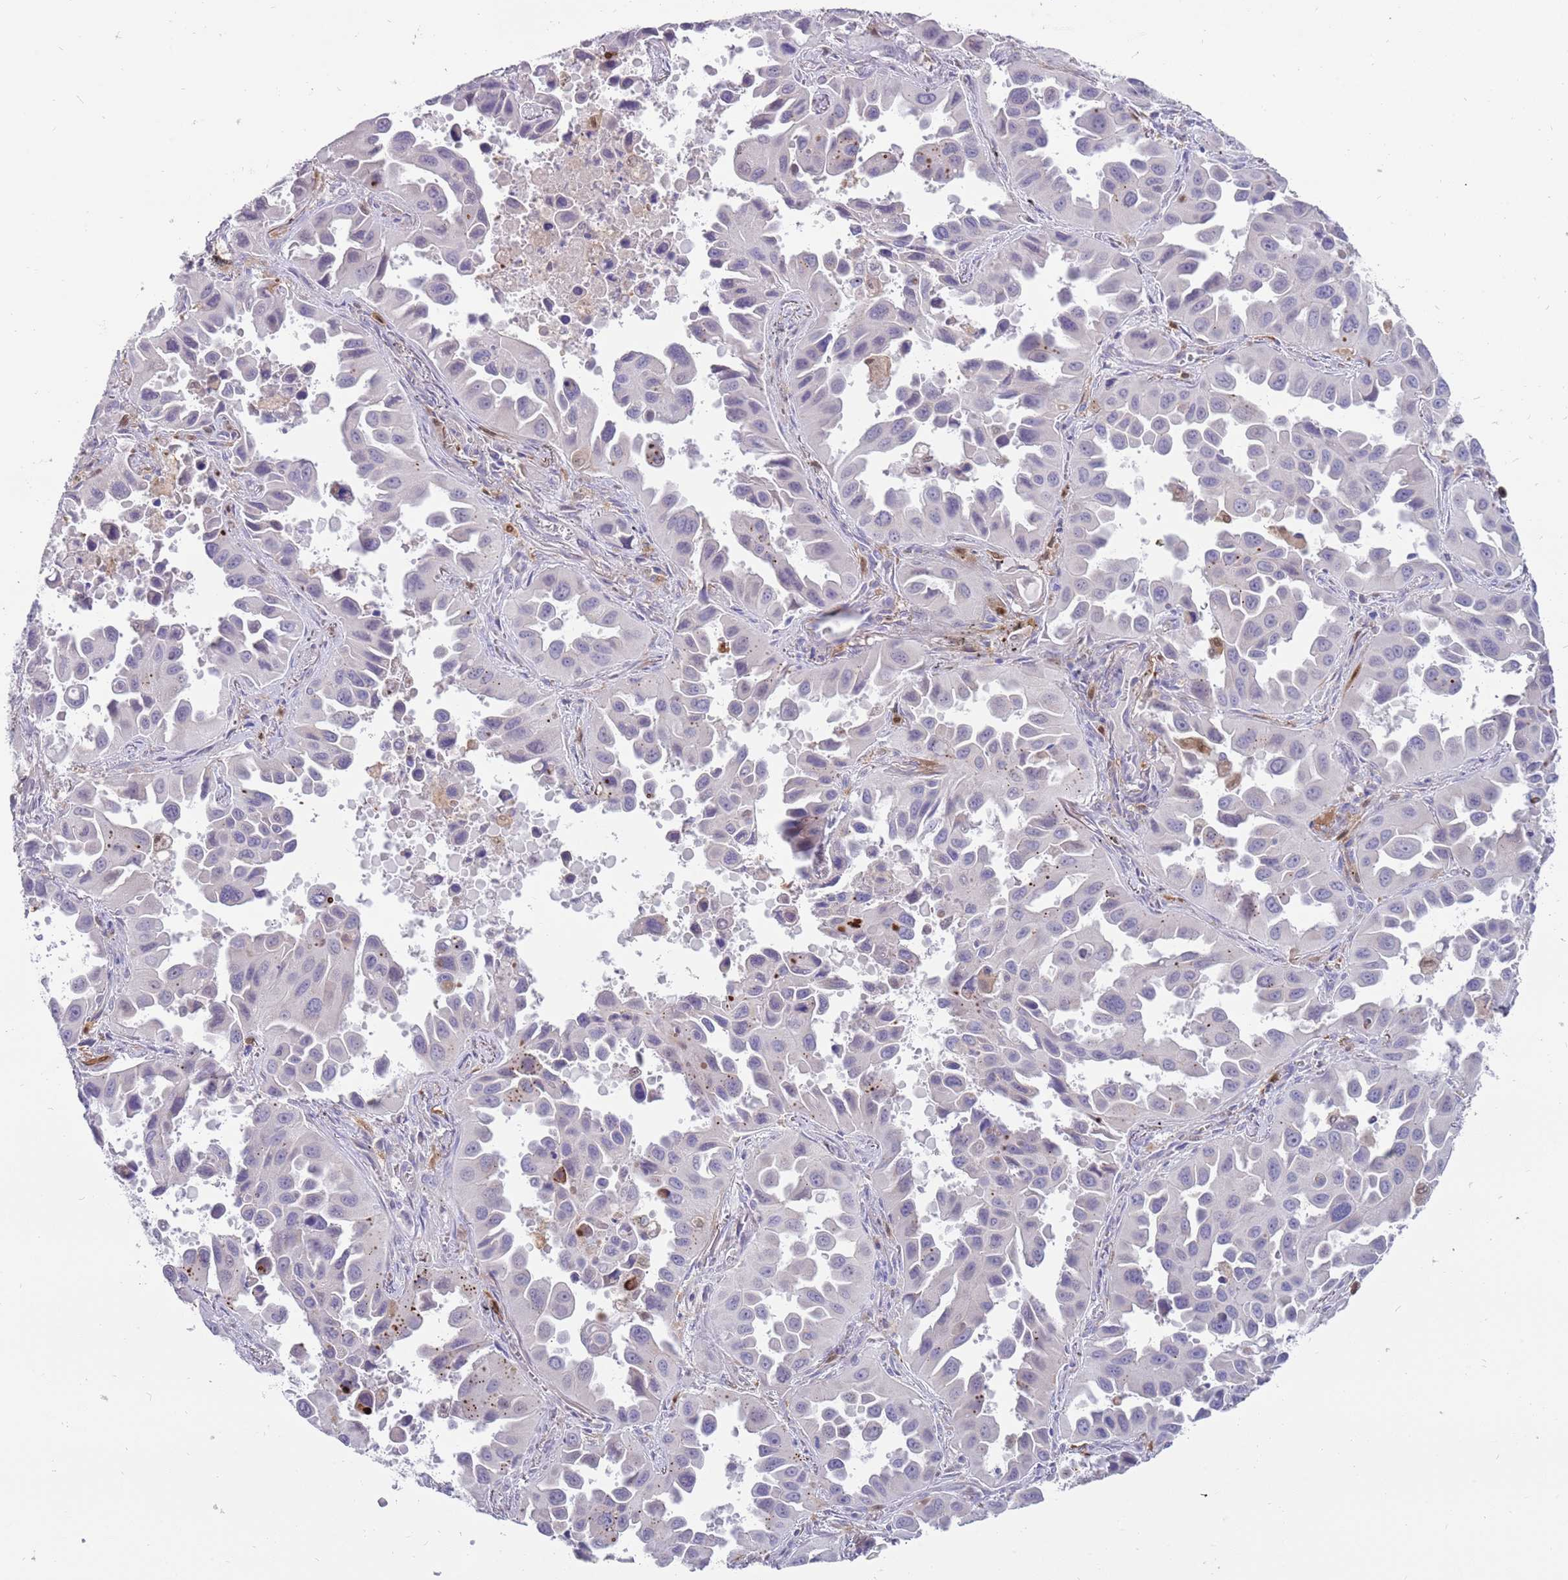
{"staining": {"intensity": "negative", "quantity": "none", "location": "none"}, "tissue": "lung cancer", "cell_type": "Tumor cells", "image_type": "cancer", "snomed": [{"axis": "morphology", "description": "Adenocarcinoma, NOS"}, {"axis": "topography", "description": "Lung"}], "caption": "IHC of lung cancer (adenocarcinoma) shows no positivity in tumor cells. (DAB immunohistochemistry (IHC) visualized using brightfield microscopy, high magnification).", "gene": "DIPK1C", "patient": {"sex": "male", "age": 66}}